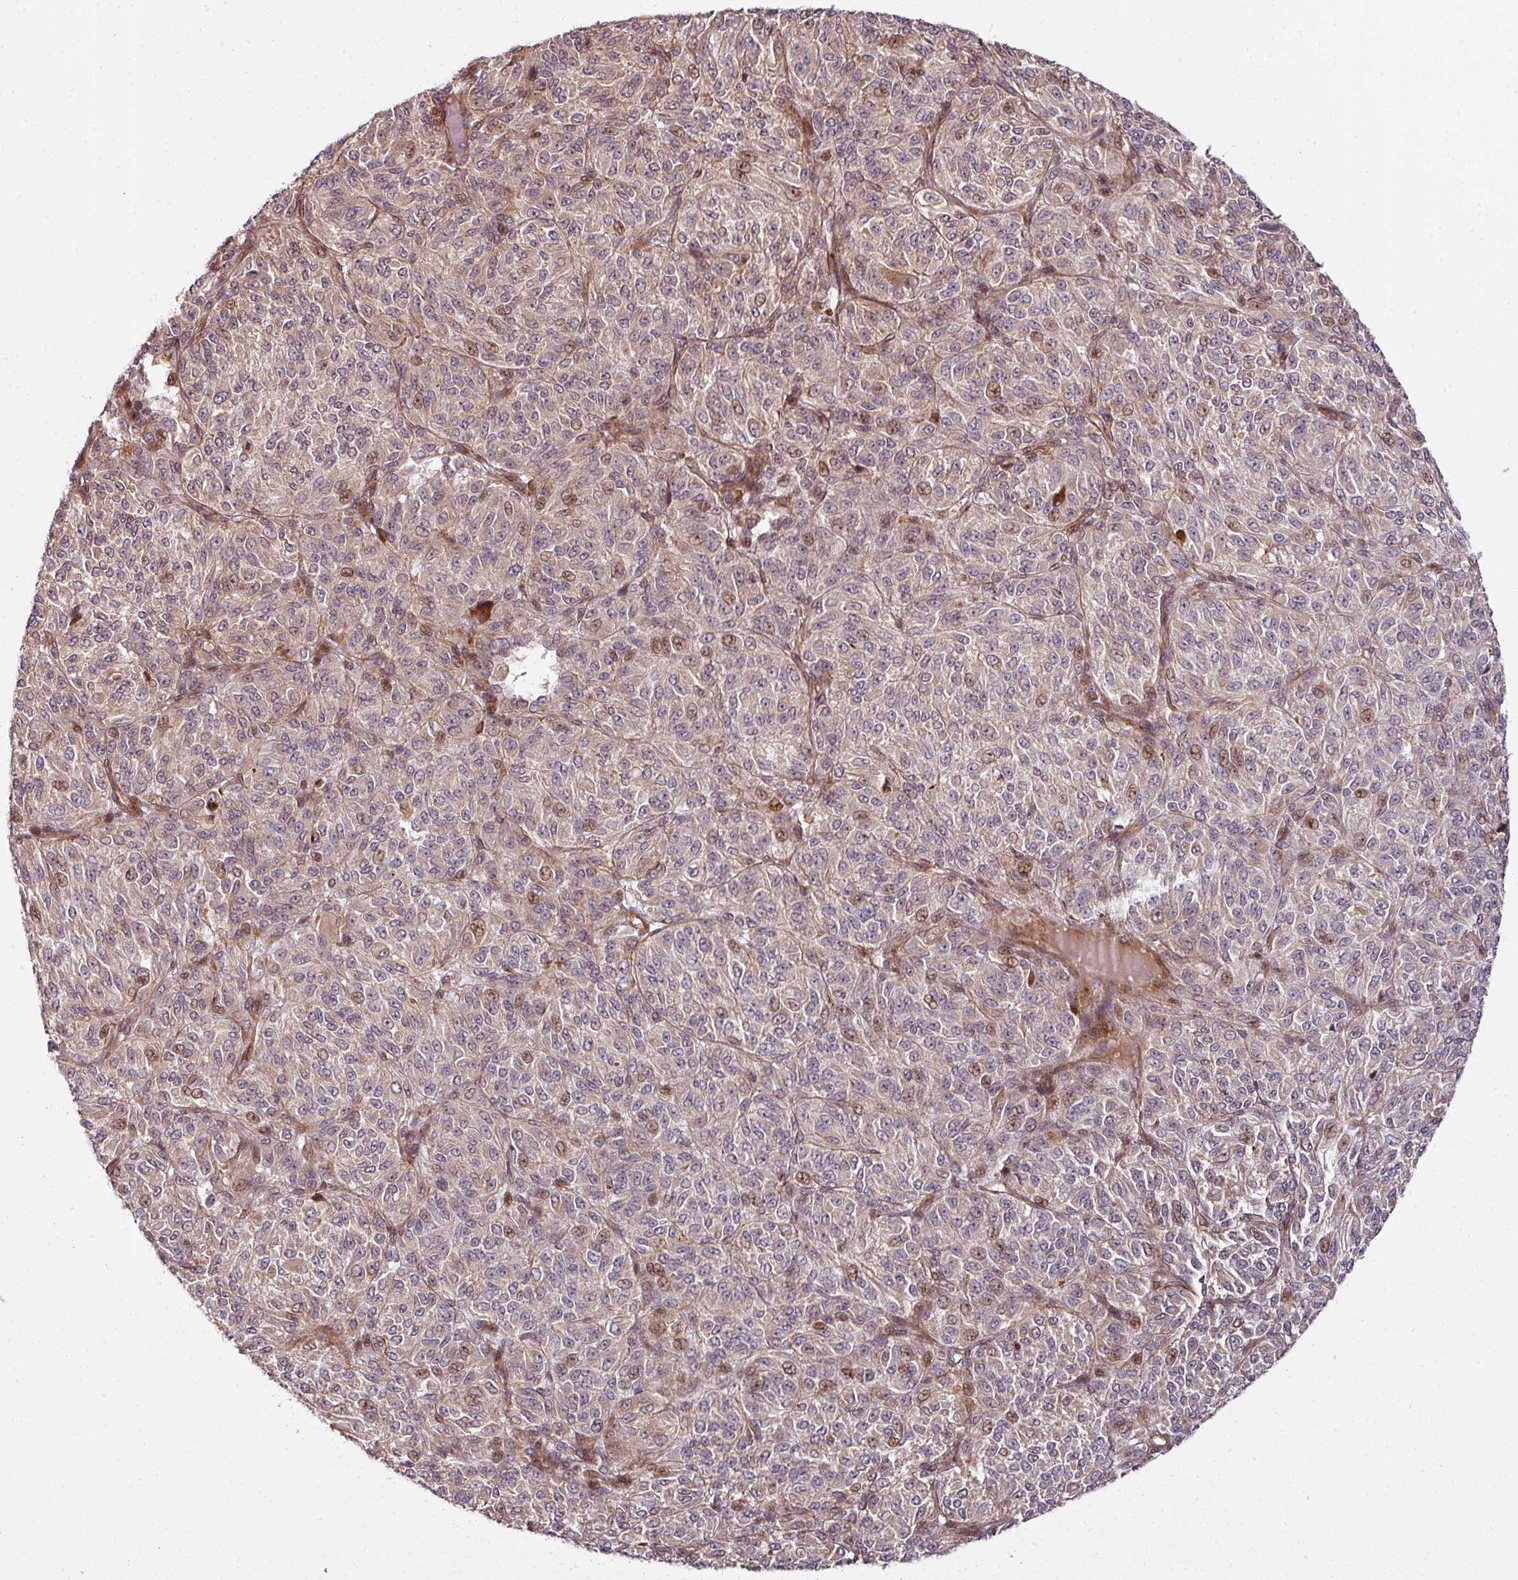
{"staining": {"intensity": "moderate", "quantity": "<25%", "location": "nuclear"}, "tissue": "melanoma", "cell_type": "Tumor cells", "image_type": "cancer", "snomed": [{"axis": "morphology", "description": "Malignant melanoma, Metastatic site"}, {"axis": "topography", "description": "Brain"}], "caption": "The histopathology image displays a brown stain indicating the presence of a protein in the nuclear of tumor cells in malignant melanoma (metastatic site).", "gene": "ATAT1", "patient": {"sex": "female", "age": 56}}